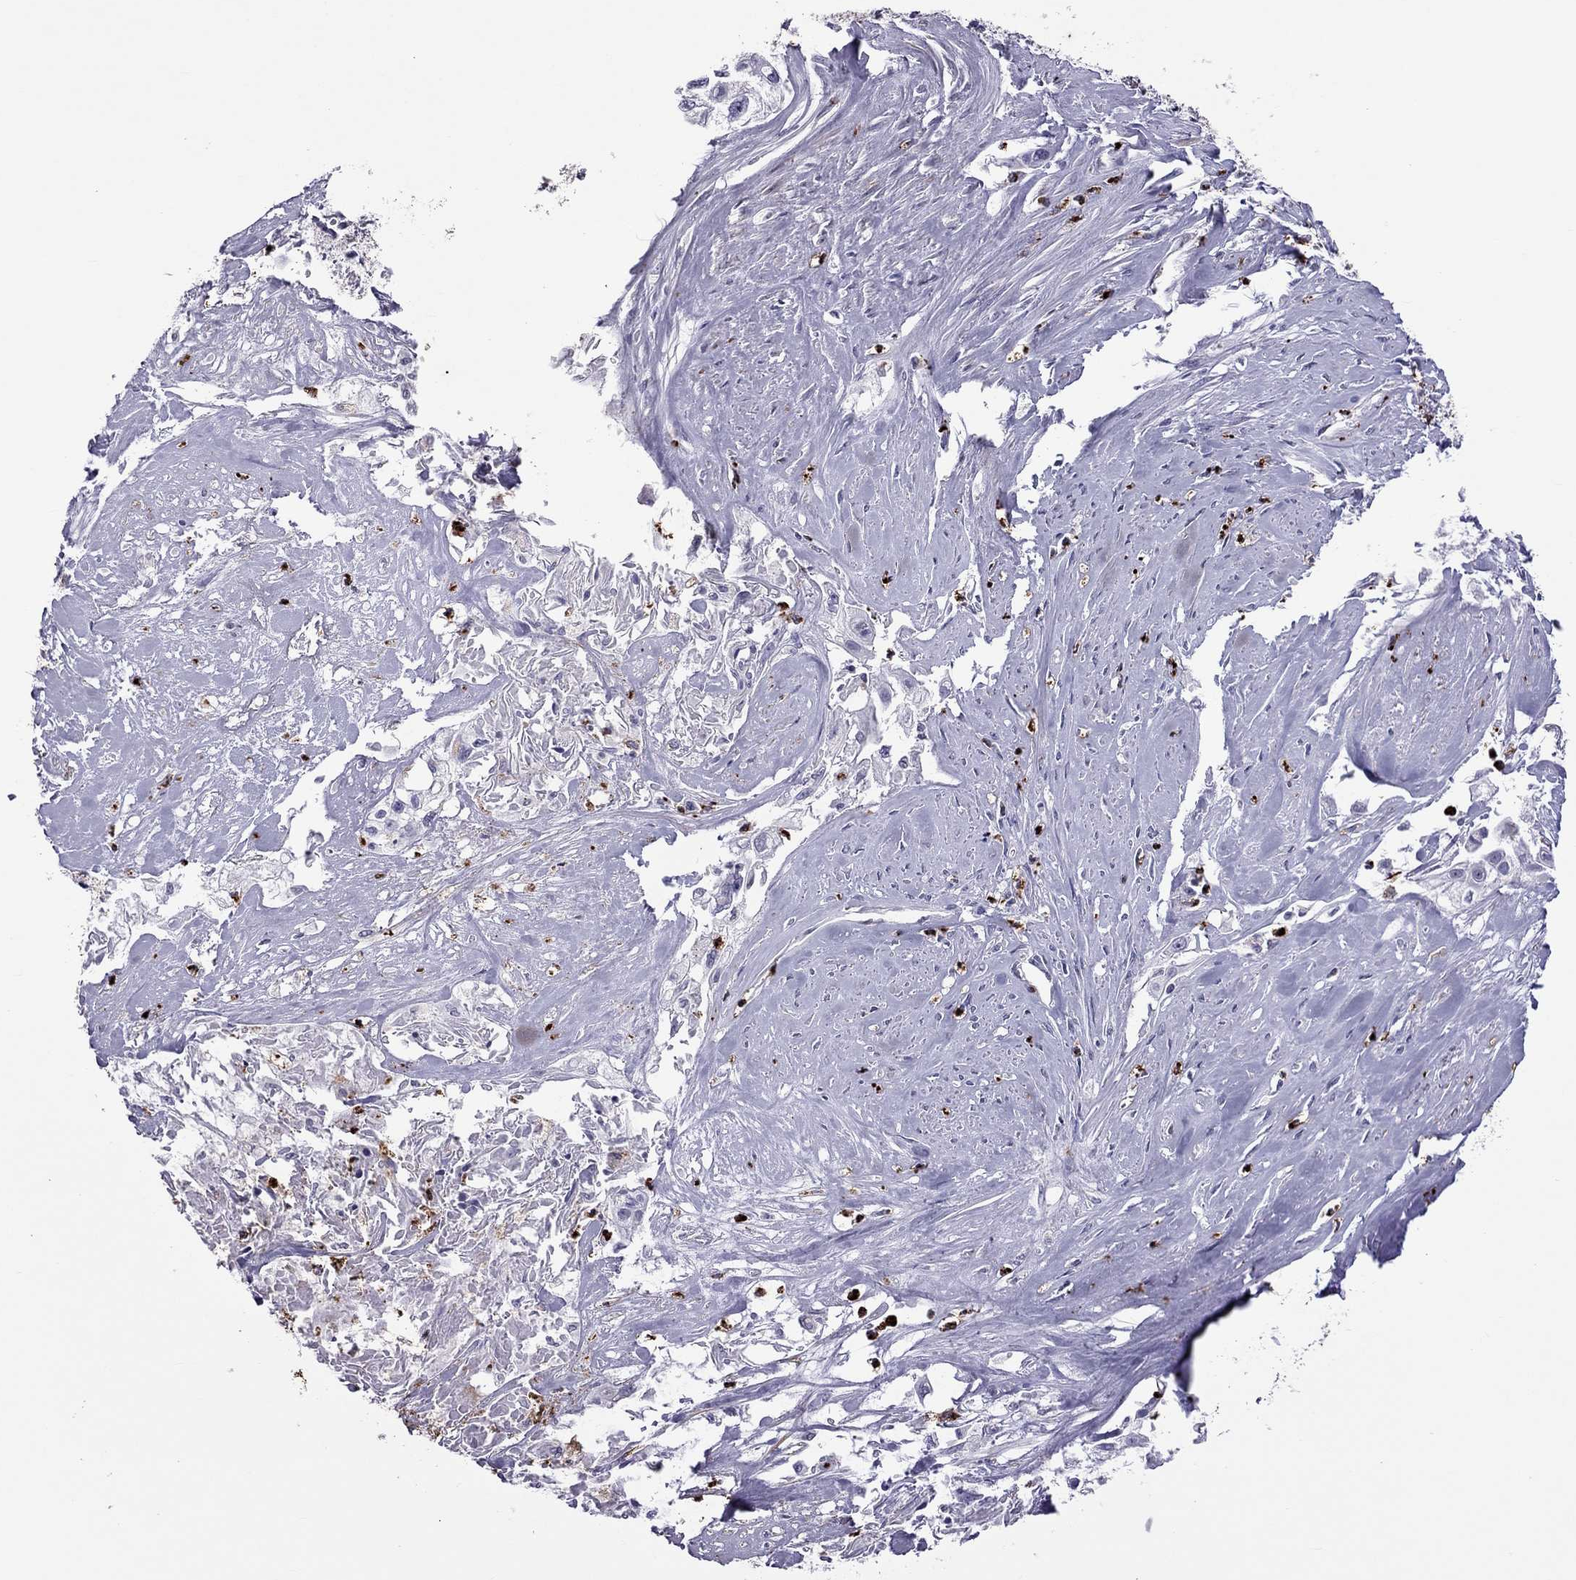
{"staining": {"intensity": "negative", "quantity": "none", "location": "none"}, "tissue": "cervical cancer", "cell_type": "Tumor cells", "image_type": "cancer", "snomed": [{"axis": "morphology", "description": "Squamous cell carcinoma, NOS"}, {"axis": "topography", "description": "Cervix"}], "caption": "Immunohistochemistry (IHC) of cervical cancer exhibits no expression in tumor cells.", "gene": "CCL27", "patient": {"sex": "female", "age": 49}}